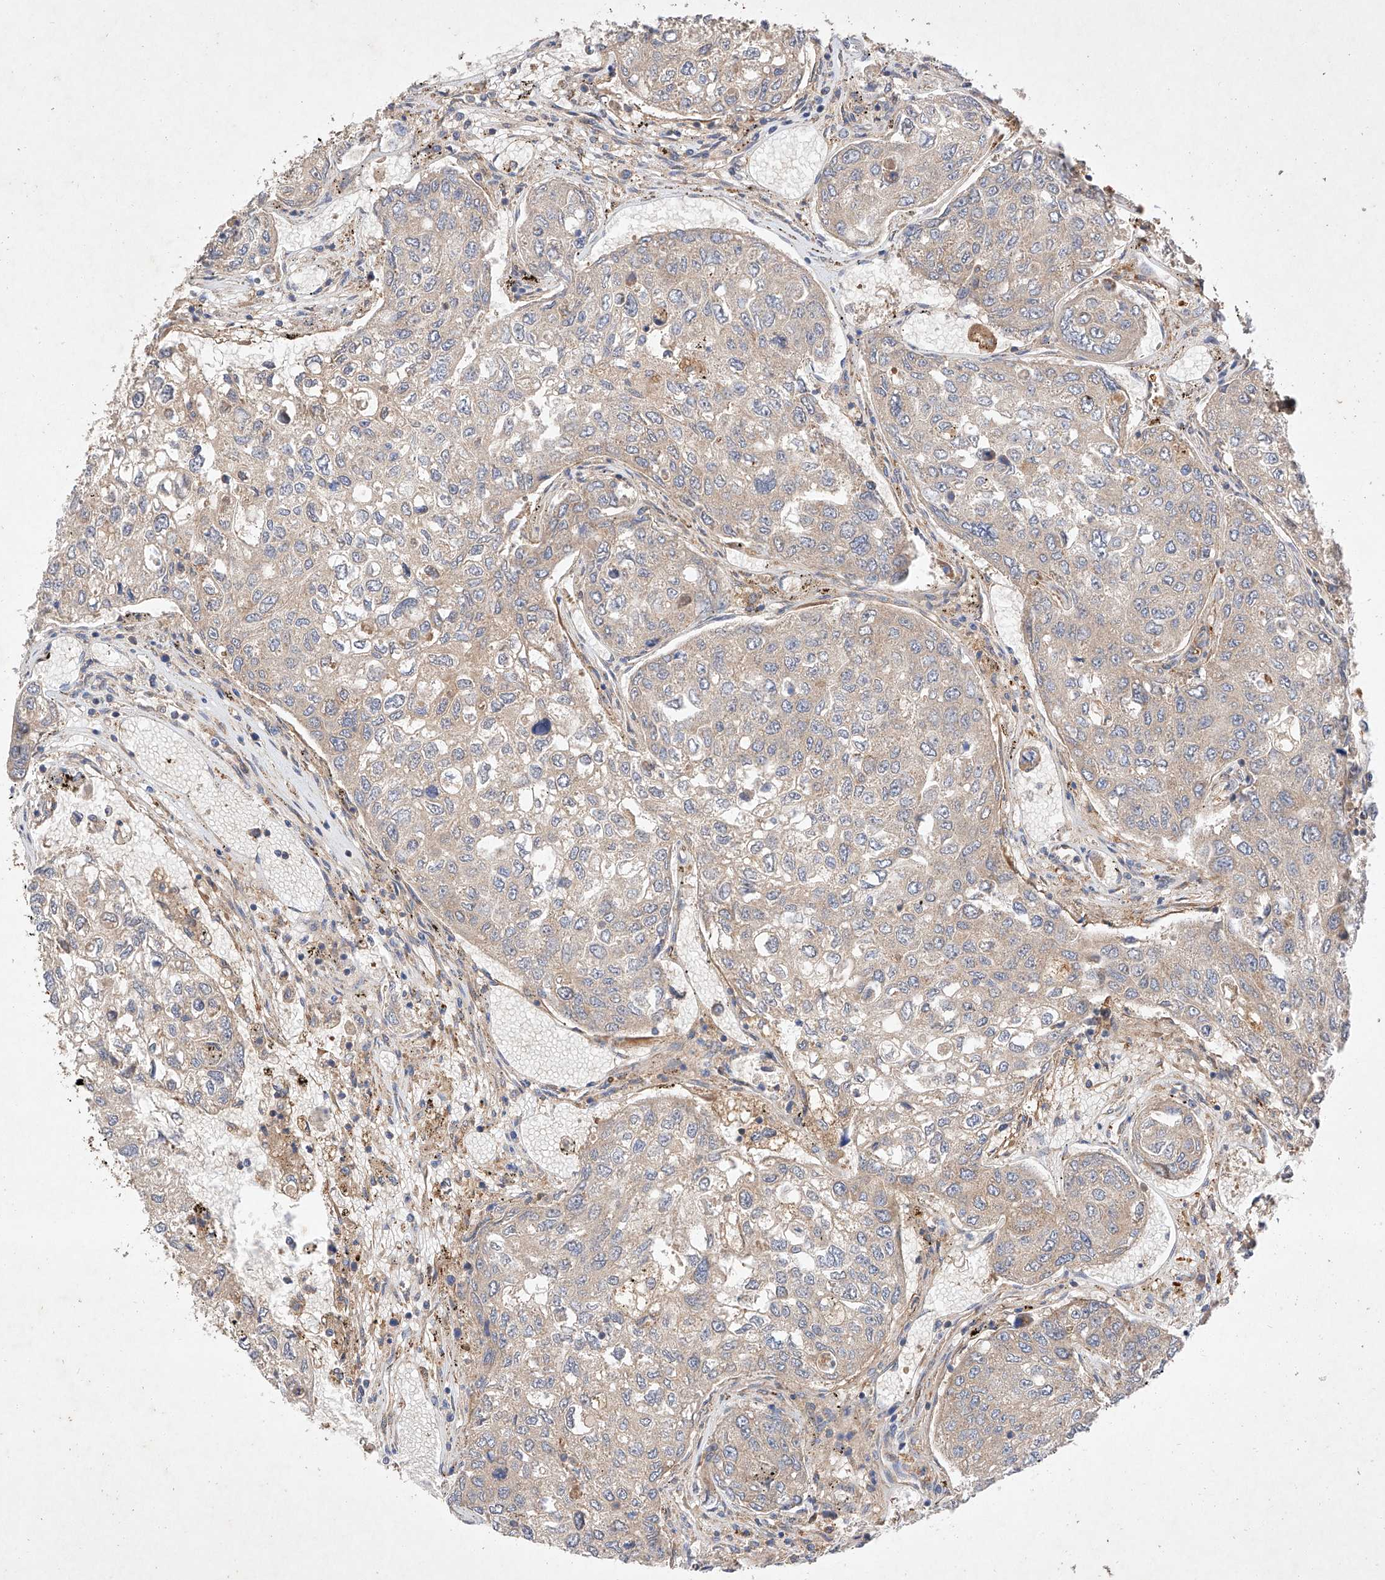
{"staining": {"intensity": "moderate", "quantity": "25%-75%", "location": "cytoplasmic/membranous"}, "tissue": "urothelial cancer", "cell_type": "Tumor cells", "image_type": "cancer", "snomed": [{"axis": "morphology", "description": "Urothelial carcinoma, High grade"}, {"axis": "topography", "description": "Lymph node"}, {"axis": "topography", "description": "Urinary bladder"}], "caption": "Urothelial cancer tissue demonstrates moderate cytoplasmic/membranous positivity in about 25%-75% of tumor cells", "gene": "RAB23", "patient": {"sex": "male", "age": 51}}